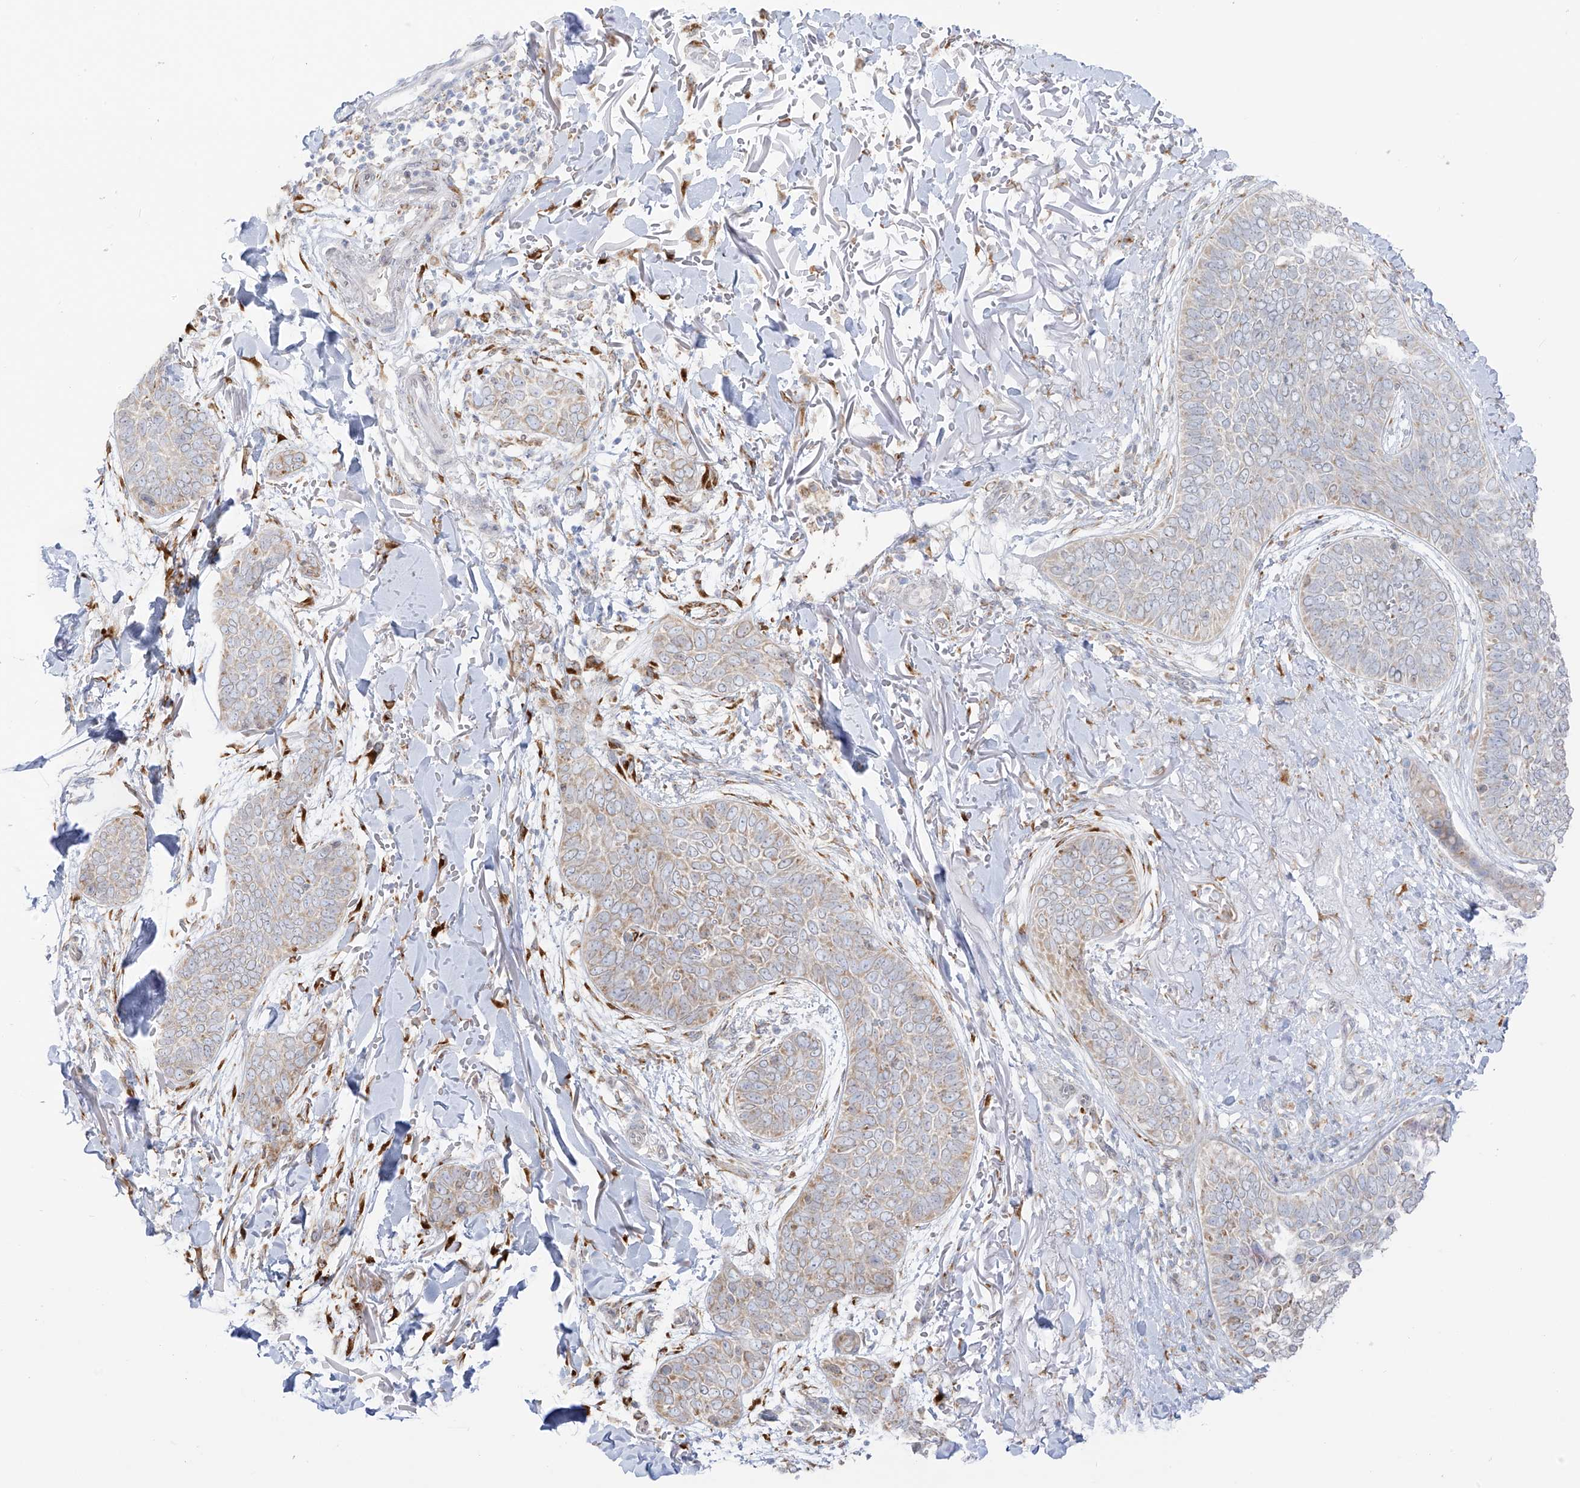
{"staining": {"intensity": "weak", "quantity": "<25%", "location": "cytoplasmic/membranous"}, "tissue": "skin cancer", "cell_type": "Tumor cells", "image_type": "cancer", "snomed": [{"axis": "morphology", "description": "Basal cell carcinoma"}, {"axis": "topography", "description": "Skin"}], "caption": "Protein analysis of basal cell carcinoma (skin) displays no significant positivity in tumor cells.", "gene": "LRRC59", "patient": {"sex": "male", "age": 85}}